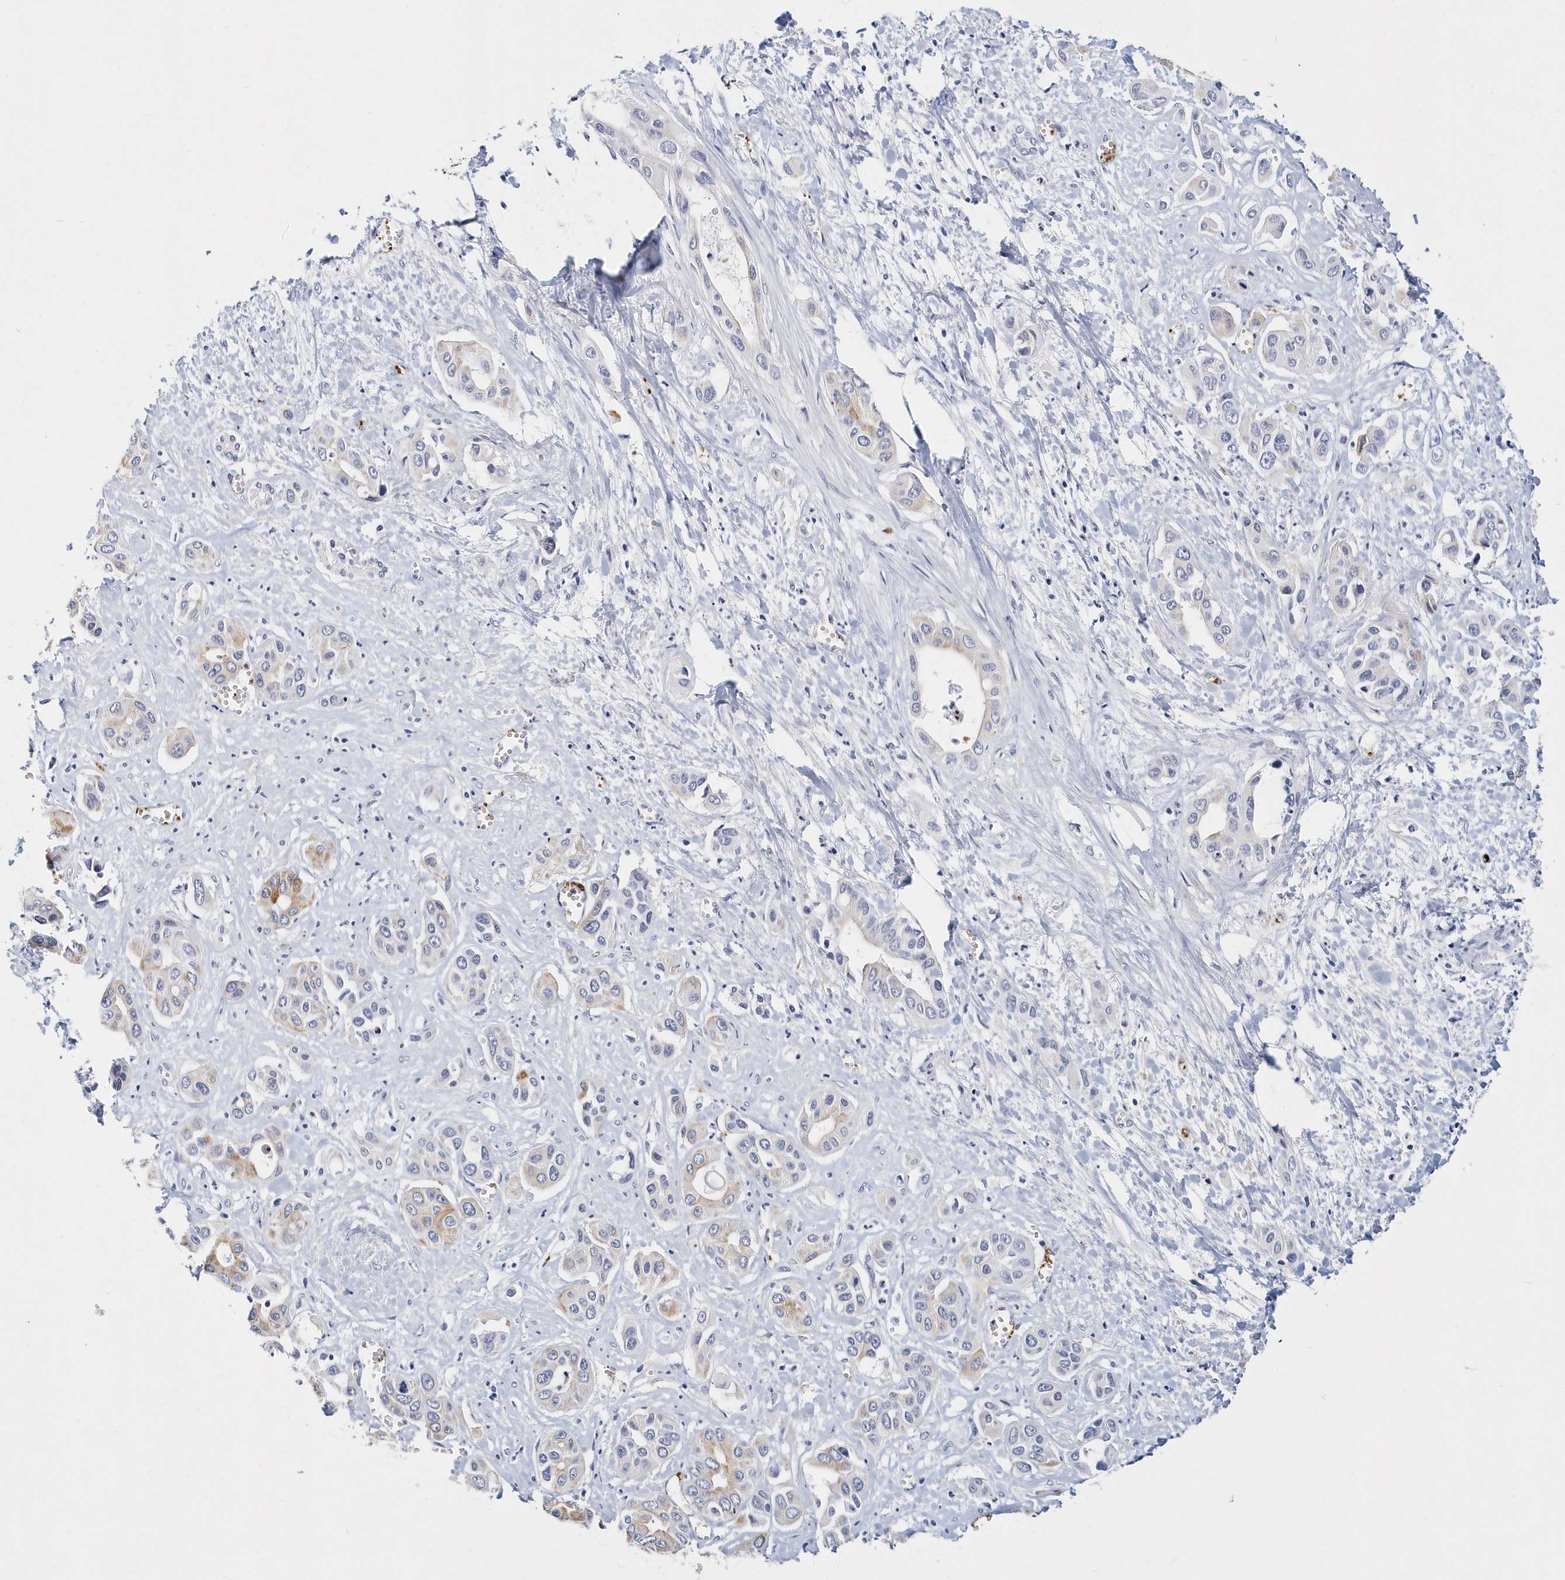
{"staining": {"intensity": "weak", "quantity": "25%-75%", "location": "cytoplasmic/membranous"}, "tissue": "liver cancer", "cell_type": "Tumor cells", "image_type": "cancer", "snomed": [{"axis": "morphology", "description": "Cholangiocarcinoma"}, {"axis": "topography", "description": "Liver"}], "caption": "There is low levels of weak cytoplasmic/membranous positivity in tumor cells of liver cancer, as demonstrated by immunohistochemical staining (brown color).", "gene": "ITGA2B", "patient": {"sex": "female", "age": 52}}